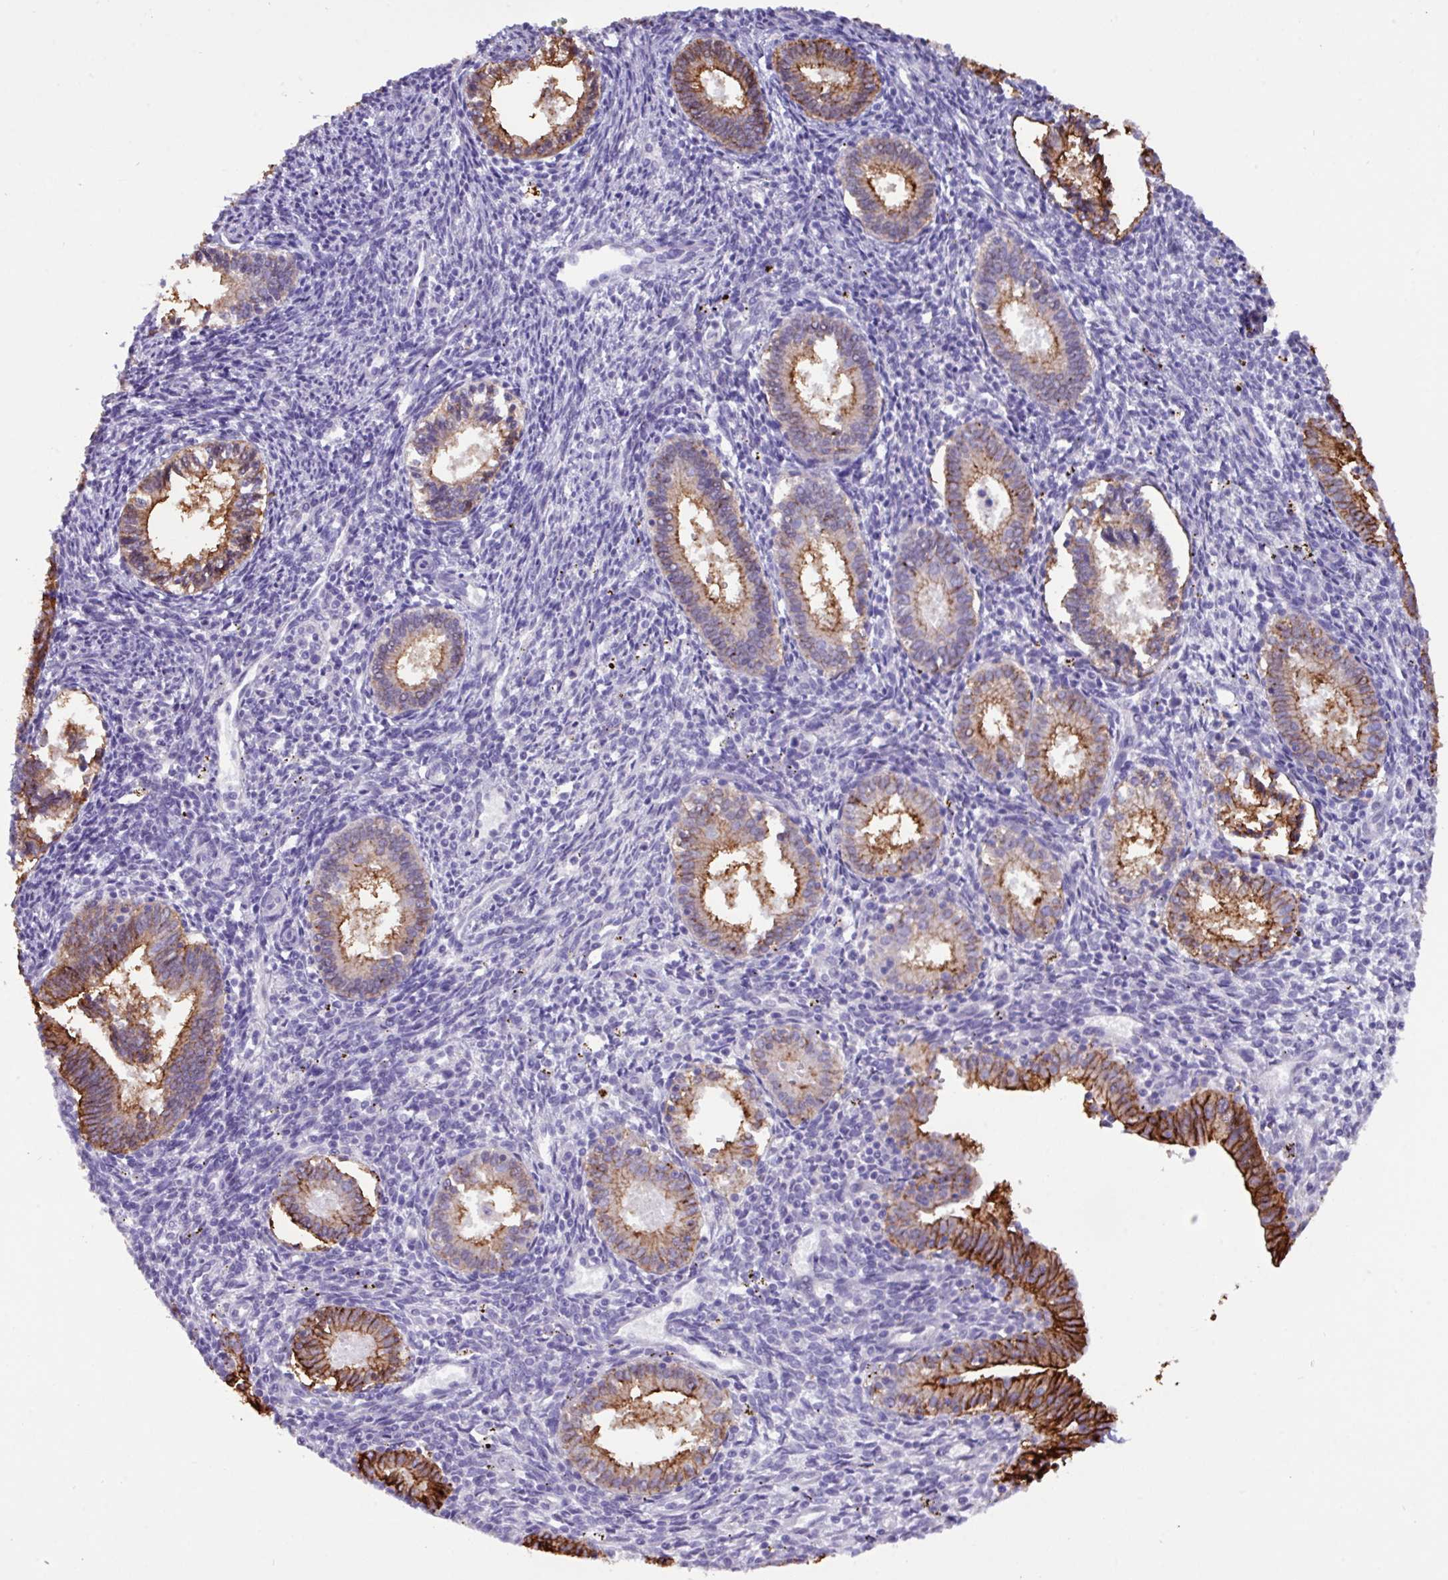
{"staining": {"intensity": "negative", "quantity": "none", "location": "none"}, "tissue": "endometrium", "cell_type": "Cells in endometrial stroma", "image_type": "normal", "snomed": [{"axis": "morphology", "description": "Normal tissue, NOS"}, {"axis": "topography", "description": "Endometrium"}], "caption": "A high-resolution micrograph shows immunohistochemistry (IHC) staining of unremarkable endometrium, which displays no significant staining in cells in endometrial stroma.", "gene": "EPCAM", "patient": {"sex": "female", "age": 41}}